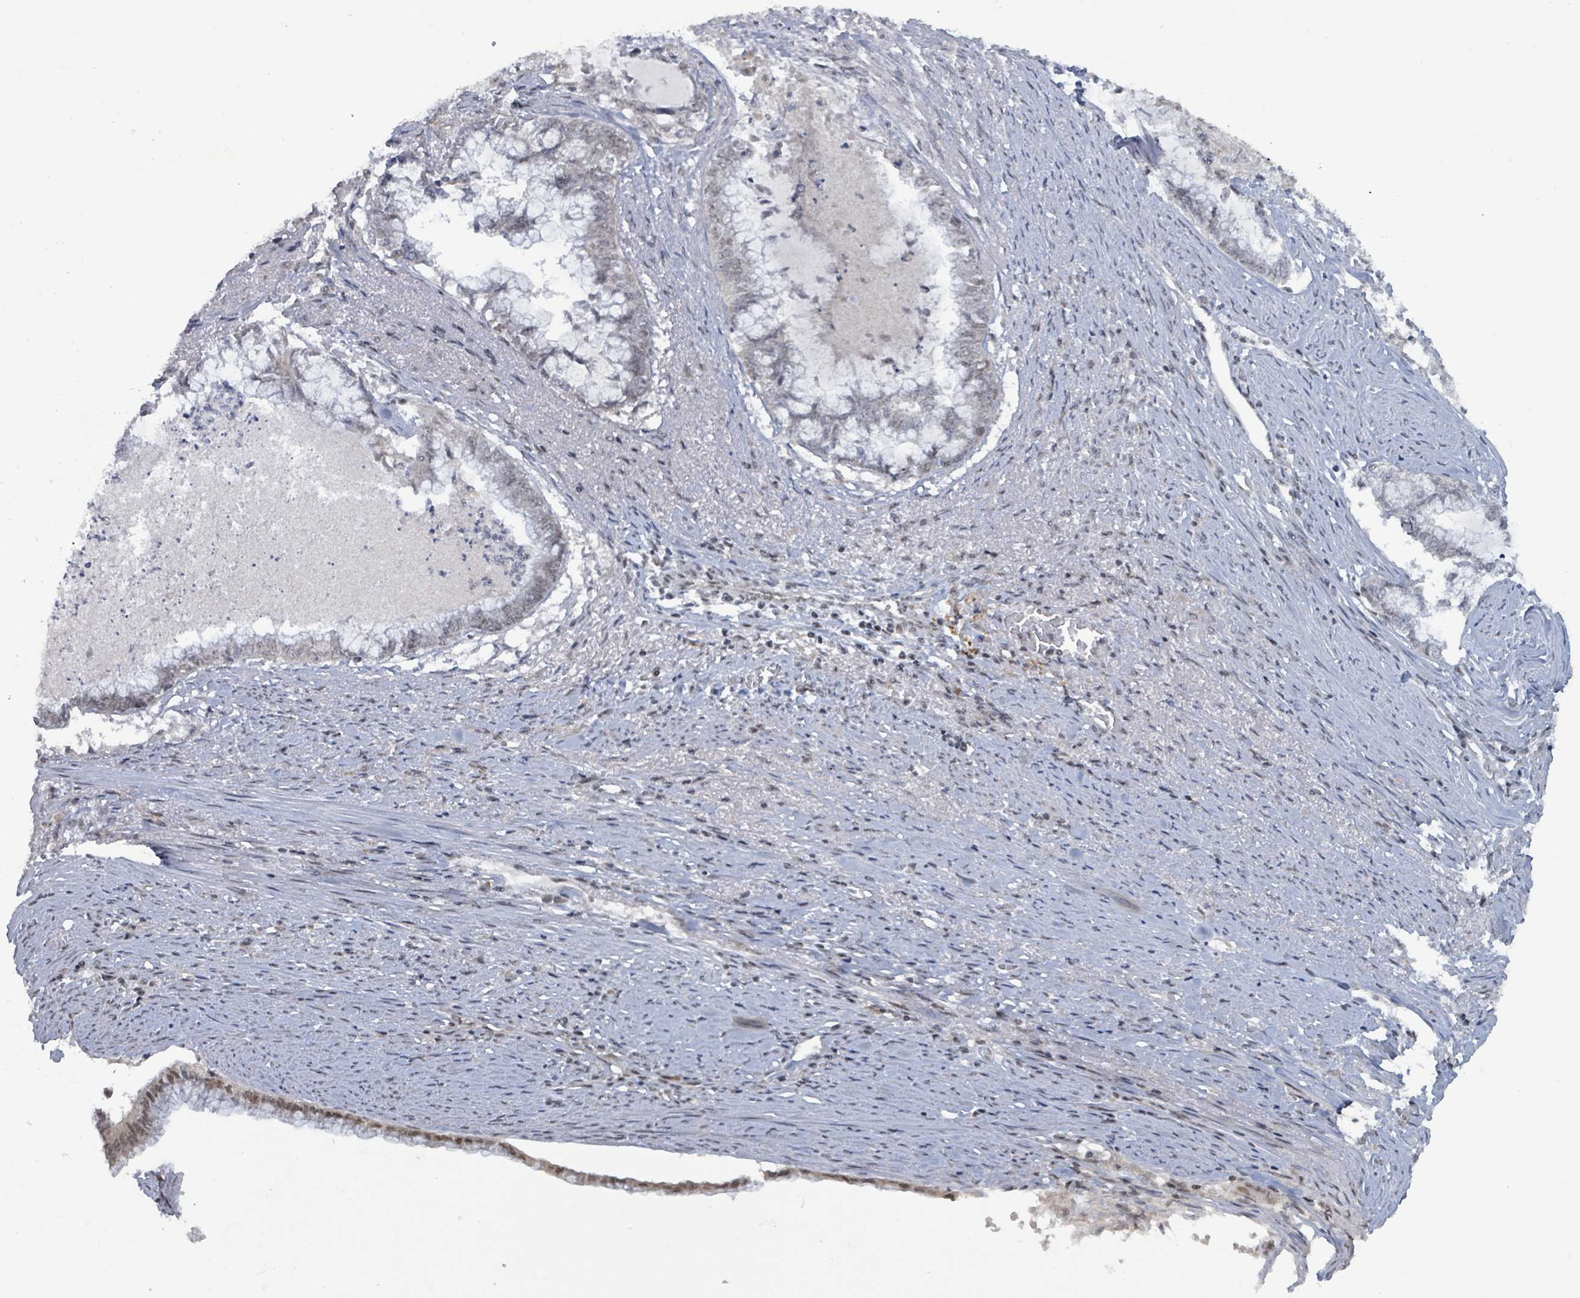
{"staining": {"intensity": "negative", "quantity": "none", "location": "none"}, "tissue": "endometrial cancer", "cell_type": "Tumor cells", "image_type": "cancer", "snomed": [{"axis": "morphology", "description": "Adenocarcinoma, NOS"}, {"axis": "topography", "description": "Endometrium"}], "caption": "The histopathology image shows no significant expression in tumor cells of endometrial cancer.", "gene": "BANP", "patient": {"sex": "female", "age": 79}}